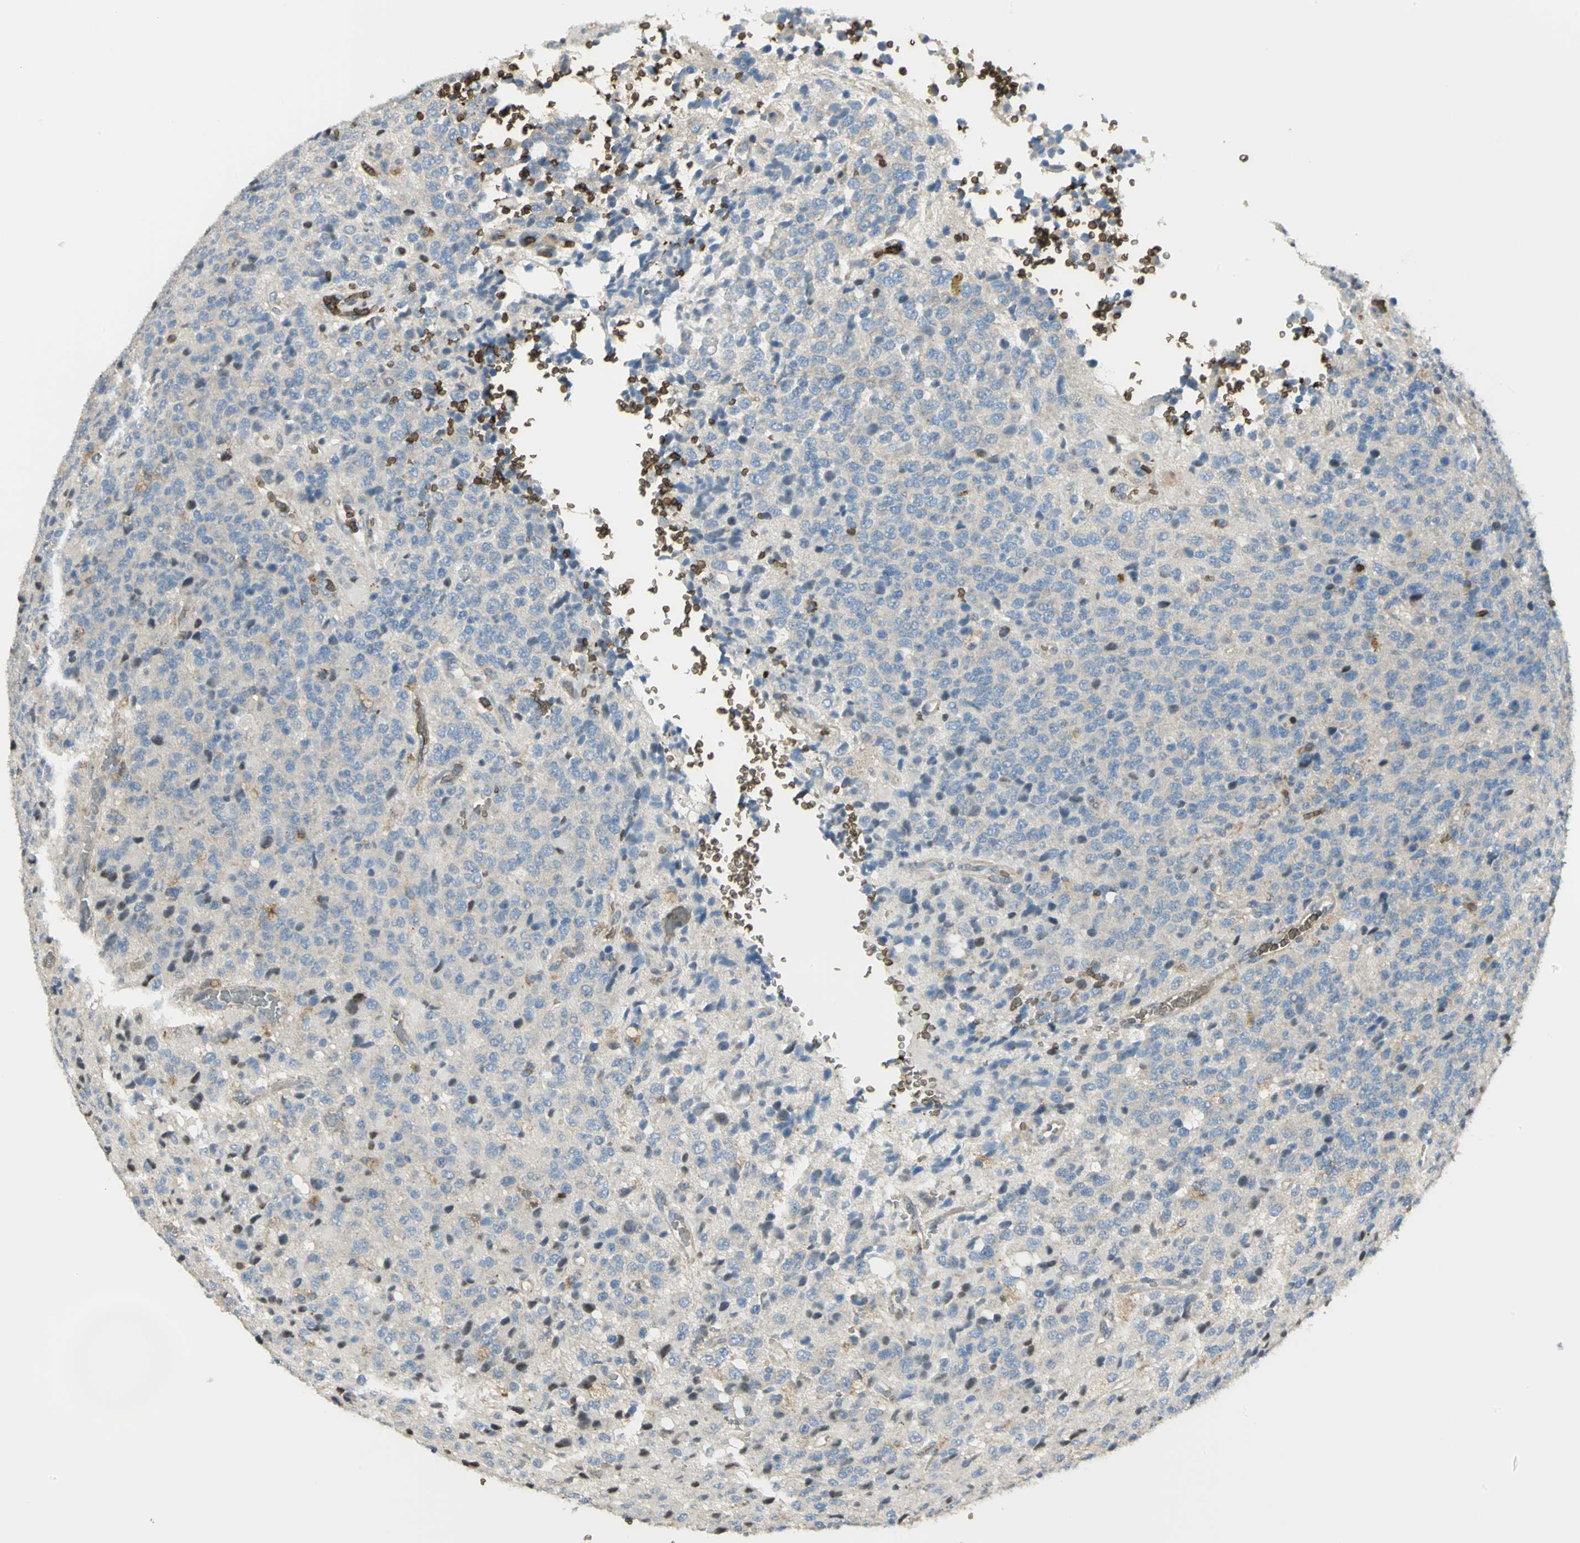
{"staining": {"intensity": "negative", "quantity": "none", "location": "none"}, "tissue": "glioma", "cell_type": "Tumor cells", "image_type": "cancer", "snomed": [{"axis": "morphology", "description": "Glioma, malignant, High grade"}, {"axis": "topography", "description": "pancreas cauda"}], "caption": "Immunohistochemistry photomicrograph of human high-grade glioma (malignant) stained for a protein (brown), which shows no positivity in tumor cells.", "gene": "ANK1", "patient": {"sex": "male", "age": 60}}